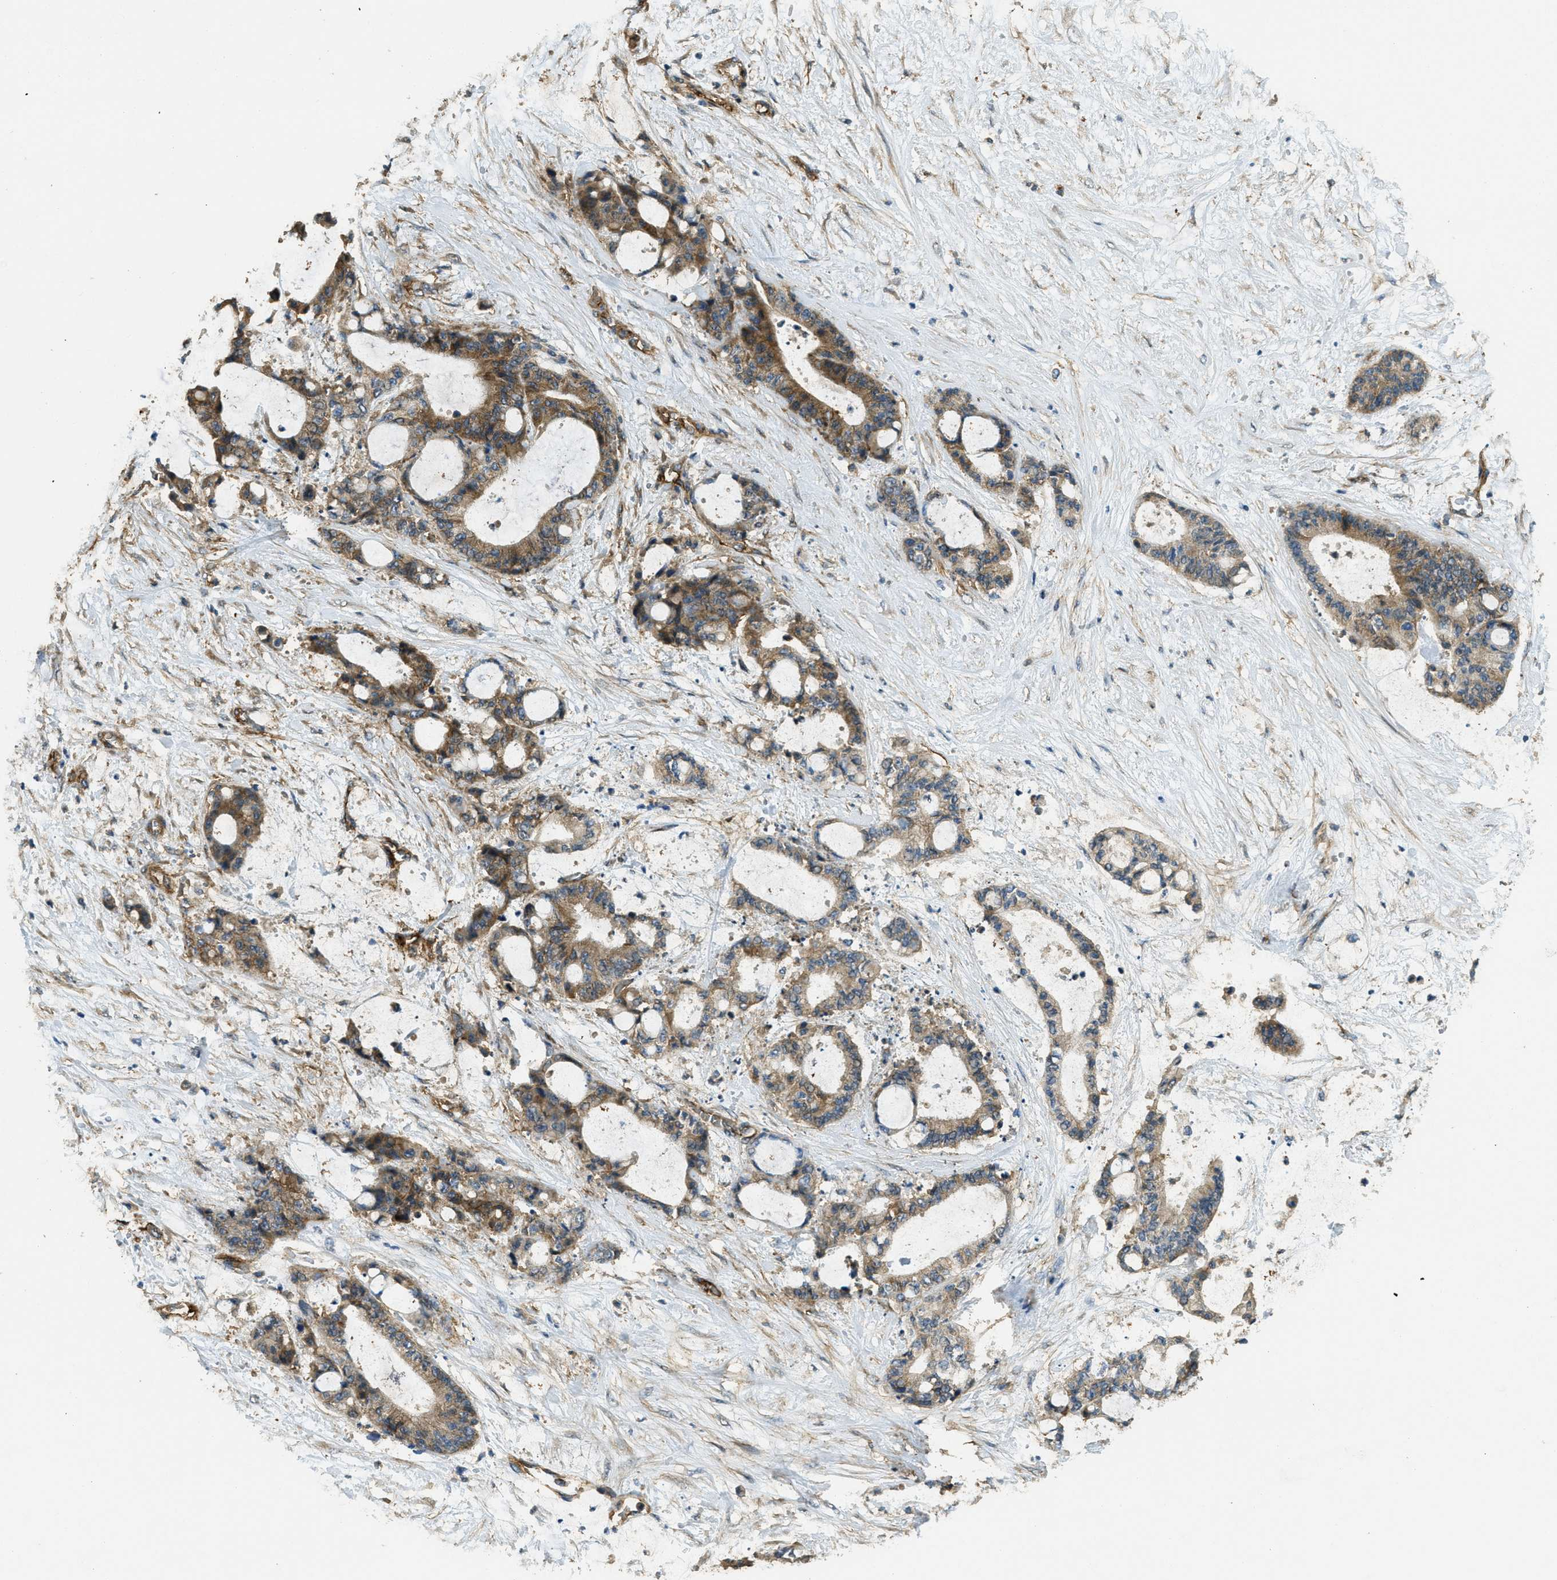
{"staining": {"intensity": "moderate", "quantity": ">75%", "location": "cytoplasmic/membranous"}, "tissue": "liver cancer", "cell_type": "Tumor cells", "image_type": "cancer", "snomed": [{"axis": "morphology", "description": "Cholangiocarcinoma"}, {"axis": "topography", "description": "Liver"}], "caption": "High-magnification brightfield microscopy of liver cholangiocarcinoma stained with DAB (brown) and counterstained with hematoxylin (blue). tumor cells exhibit moderate cytoplasmic/membranous expression is appreciated in about>75% of cells. (DAB (3,3'-diaminobenzidine) IHC with brightfield microscopy, high magnification).", "gene": "CD276", "patient": {"sex": "female", "age": 73}}